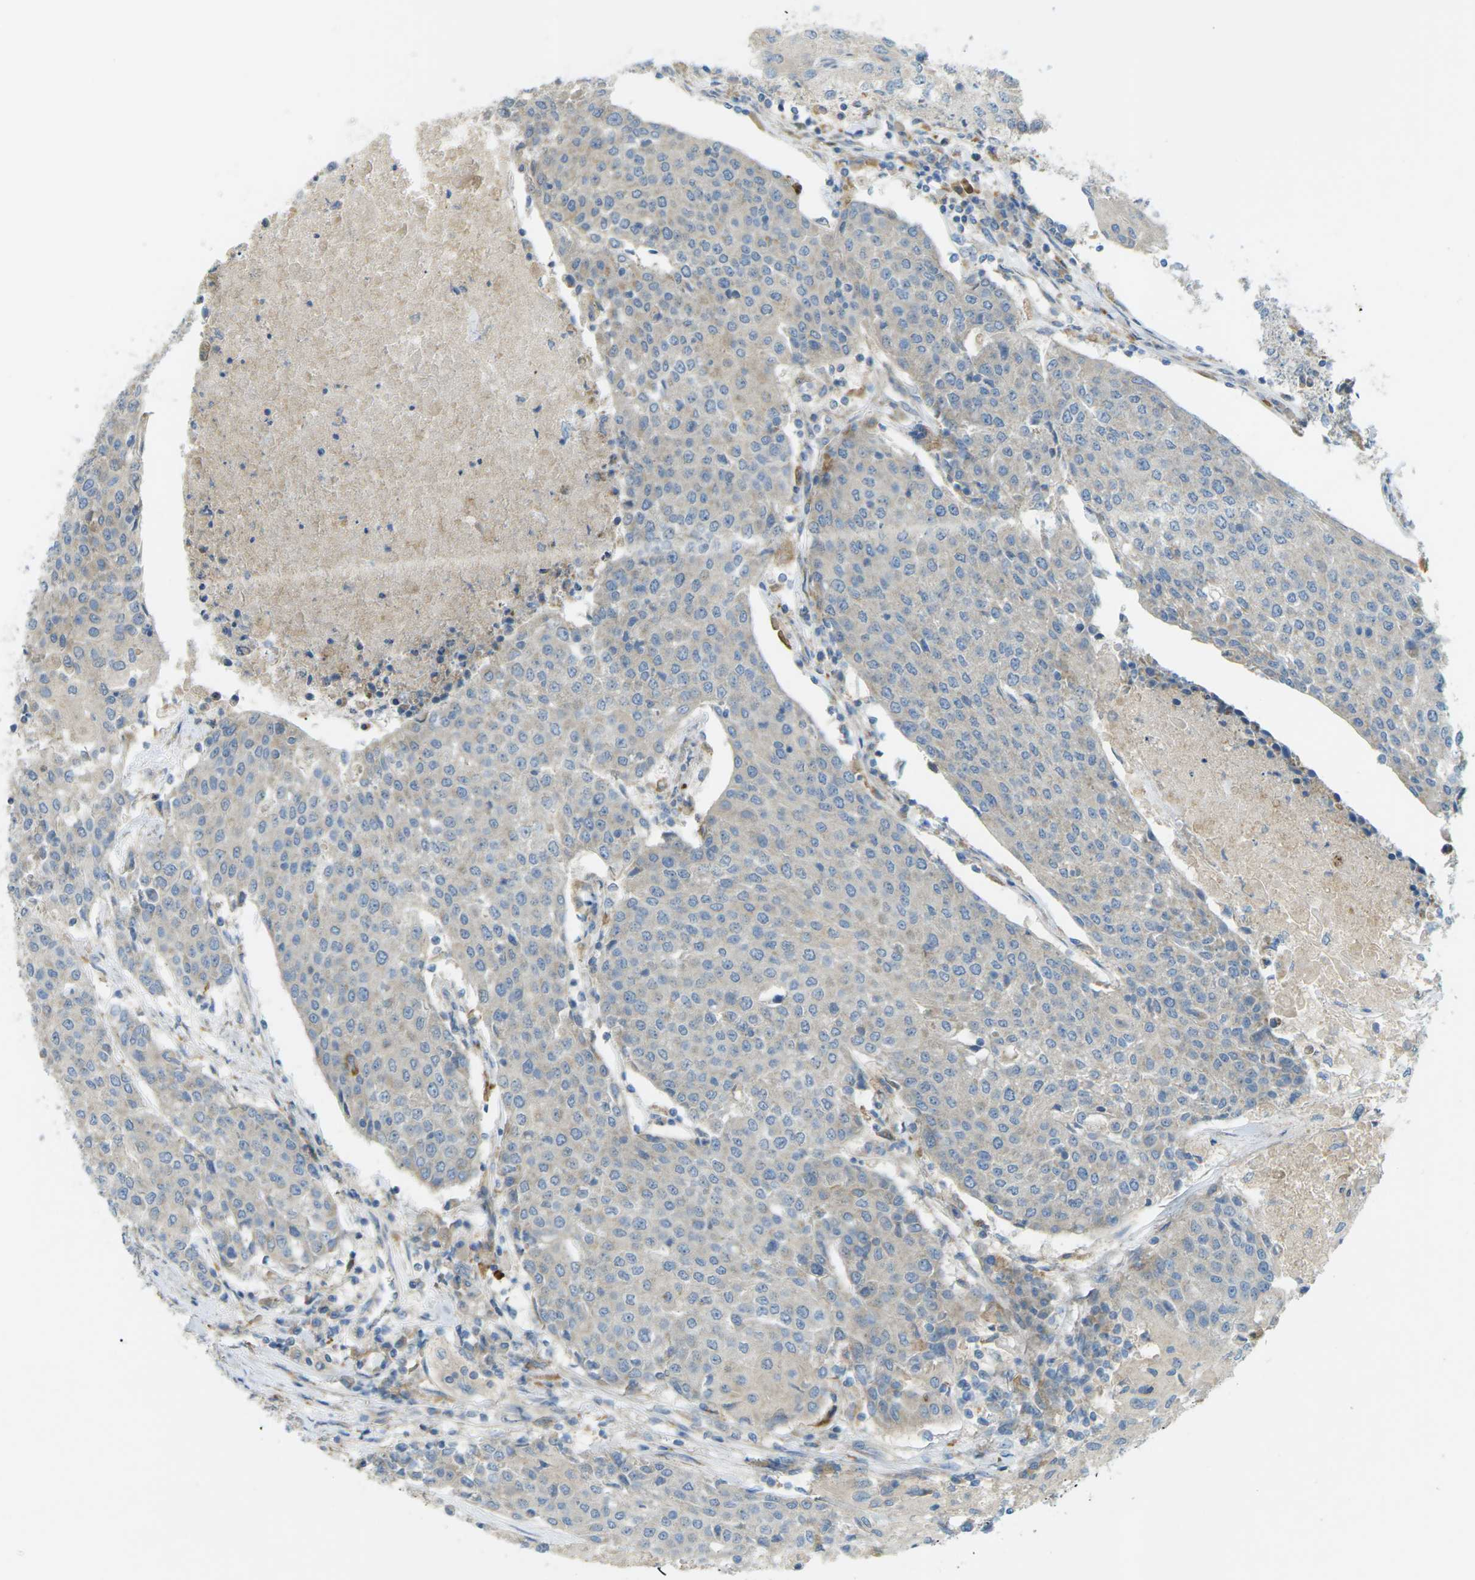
{"staining": {"intensity": "weak", "quantity": "<25%", "location": "cytoplasmic/membranous"}, "tissue": "urothelial cancer", "cell_type": "Tumor cells", "image_type": "cancer", "snomed": [{"axis": "morphology", "description": "Urothelial carcinoma, High grade"}, {"axis": "topography", "description": "Urinary bladder"}], "caption": "Image shows no protein staining in tumor cells of urothelial carcinoma (high-grade) tissue.", "gene": "MYLK4", "patient": {"sex": "female", "age": 85}}